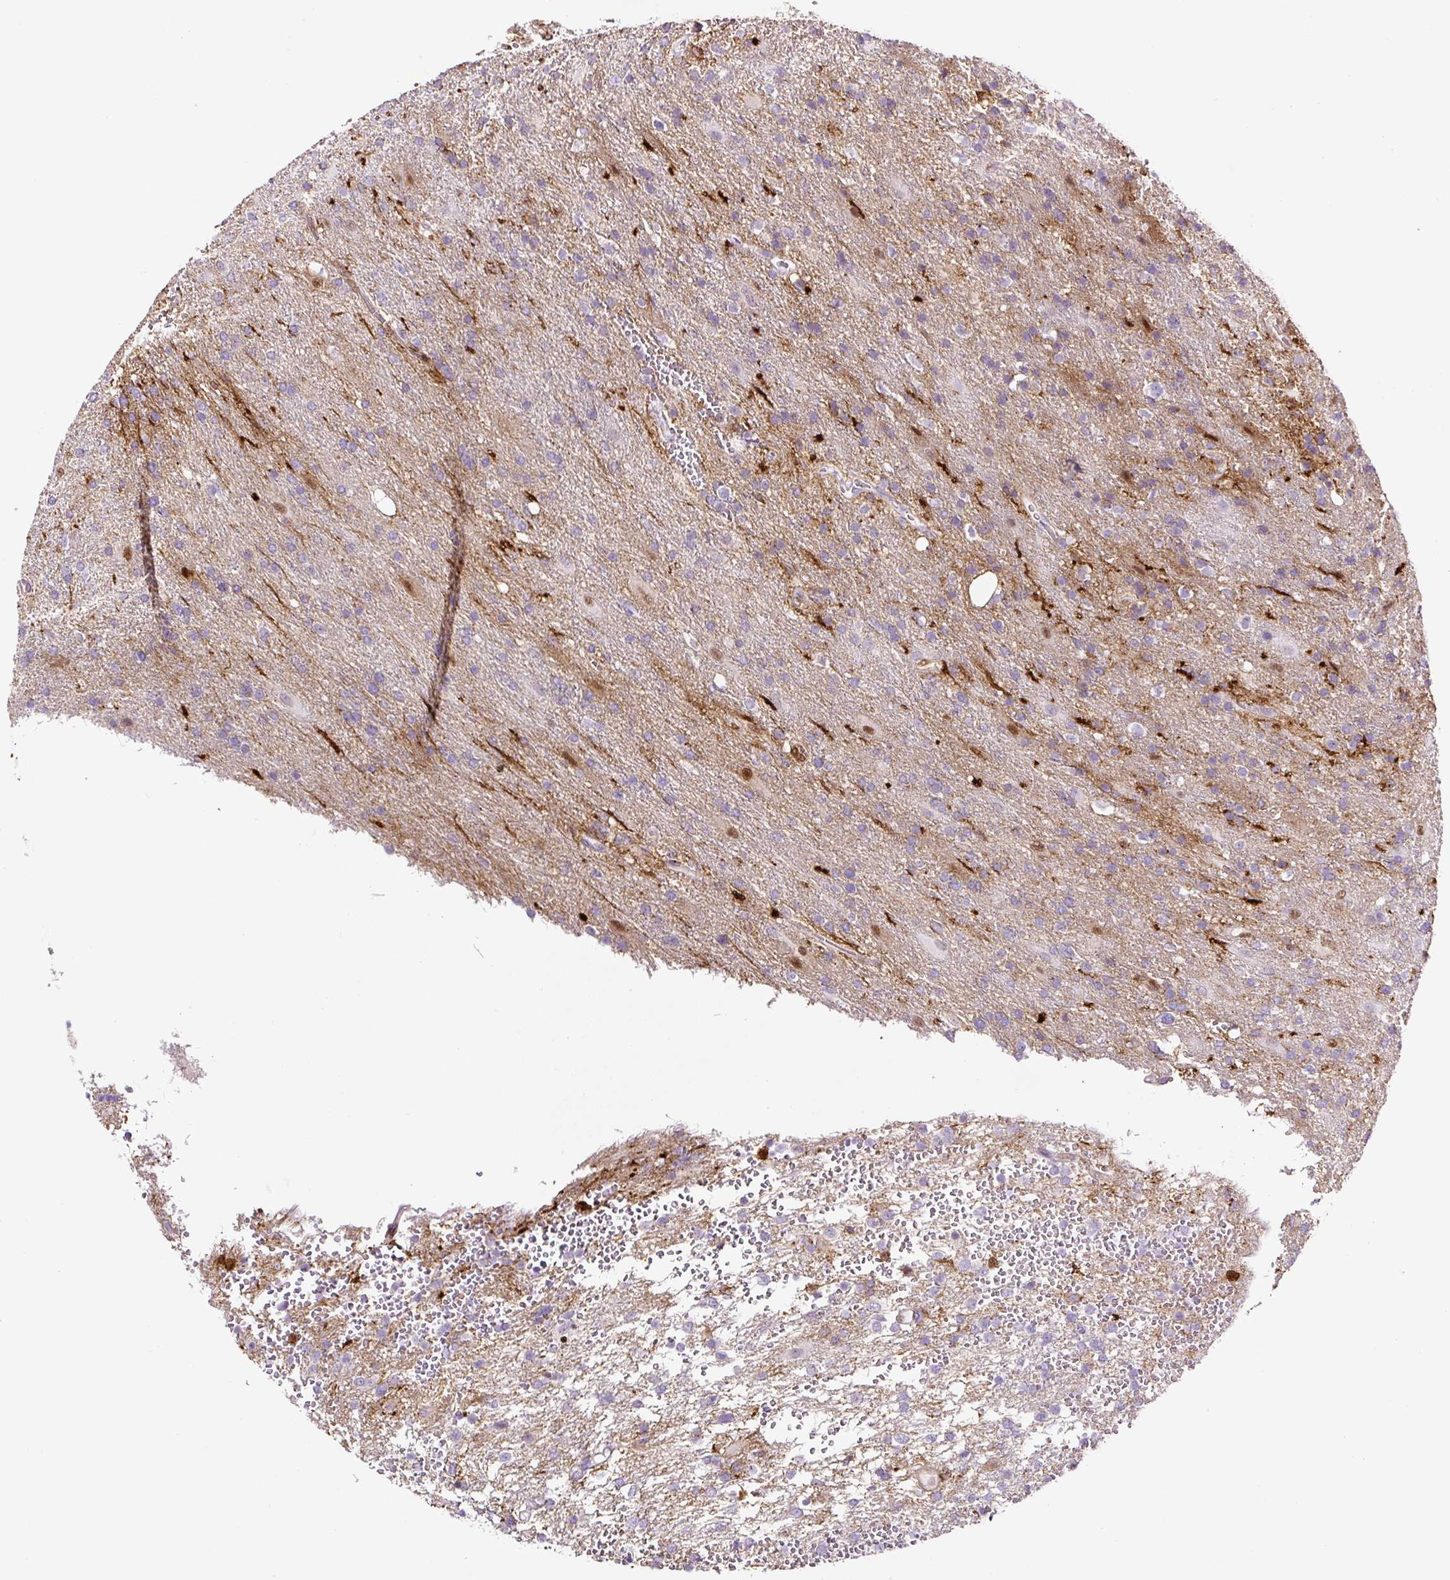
{"staining": {"intensity": "negative", "quantity": "none", "location": "none"}, "tissue": "glioma", "cell_type": "Tumor cells", "image_type": "cancer", "snomed": [{"axis": "morphology", "description": "Glioma, malignant, High grade"}, {"axis": "topography", "description": "Brain"}], "caption": "High magnification brightfield microscopy of glioma stained with DAB (3,3'-diaminobenzidine) (brown) and counterstained with hematoxylin (blue): tumor cells show no significant expression. (DAB (3,3'-diaminobenzidine) IHC with hematoxylin counter stain).", "gene": "ANXA1", "patient": {"sex": "male", "age": 56}}